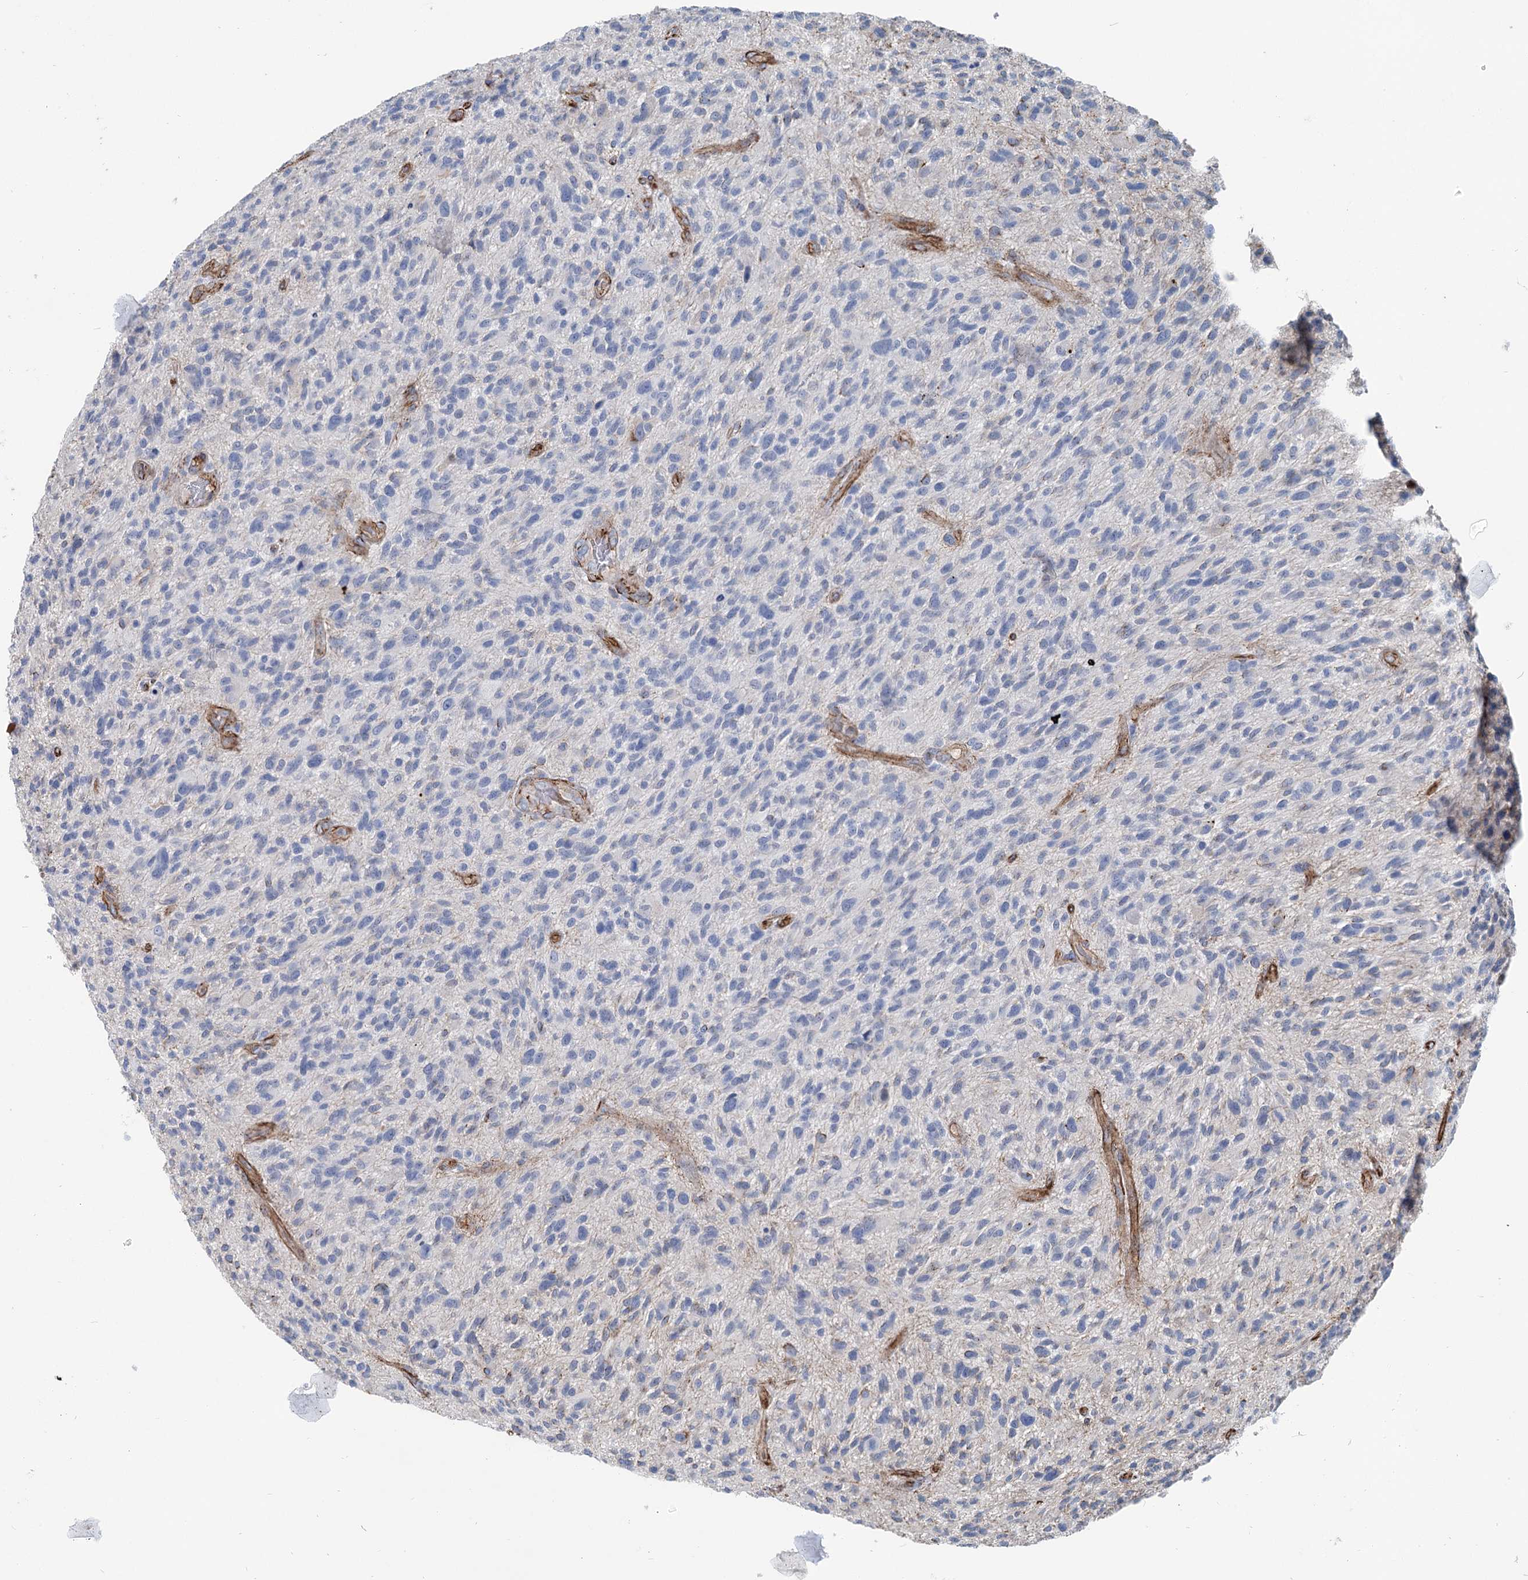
{"staining": {"intensity": "negative", "quantity": "none", "location": "none"}, "tissue": "glioma", "cell_type": "Tumor cells", "image_type": "cancer", "snomed": [{"axis": "morphology", "description": "Glioma, malignant, High grade"}, {"axis": "topography", "description": "Brain"}], "caption": "Tumor cells are negative for brown protein staining in glioma.", "gene": "IQSEC1", "patient": {"sex": "male", "age": 47}}